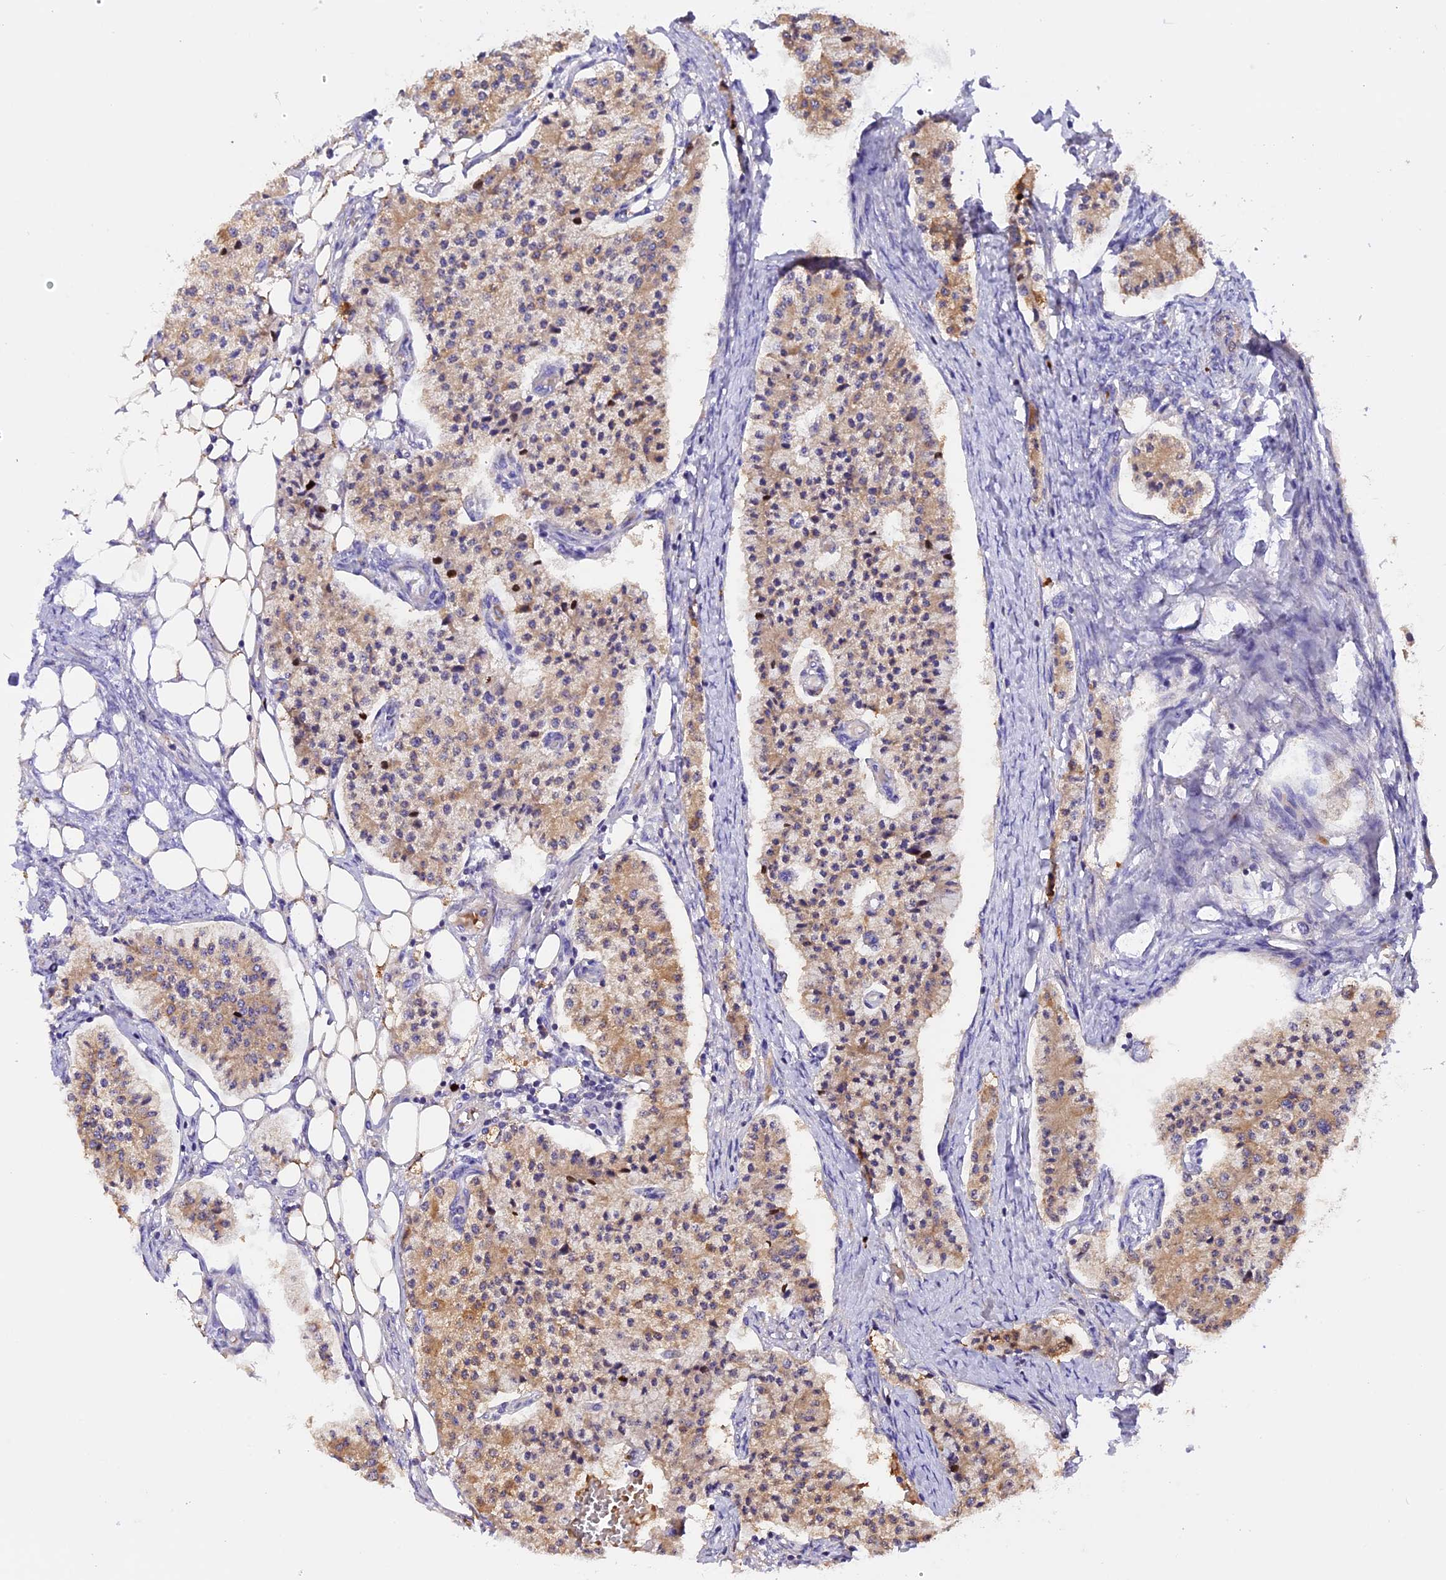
{"staining": {"intensity": "moderate", "quantity": "25%-75%", "location": "cytoplasmic/membranous"}, "tissue": "carcinoid", "cell_type": "Tumor cells", "image_type": "cancer", "snomed": [{"axis": "morphology", "description": "Carcinoid, malignant, NOS"}, {"axis": "topography", "description": "Colon"}], "caption": "Protein staining by IHC shows moderate cytoplasmic/membranous expression in approximately 25%-75% of tumor cells in malignant carcinoid.", "gene": "MAP3K7CL", "patient": {"sex": "female", "age": 52}}